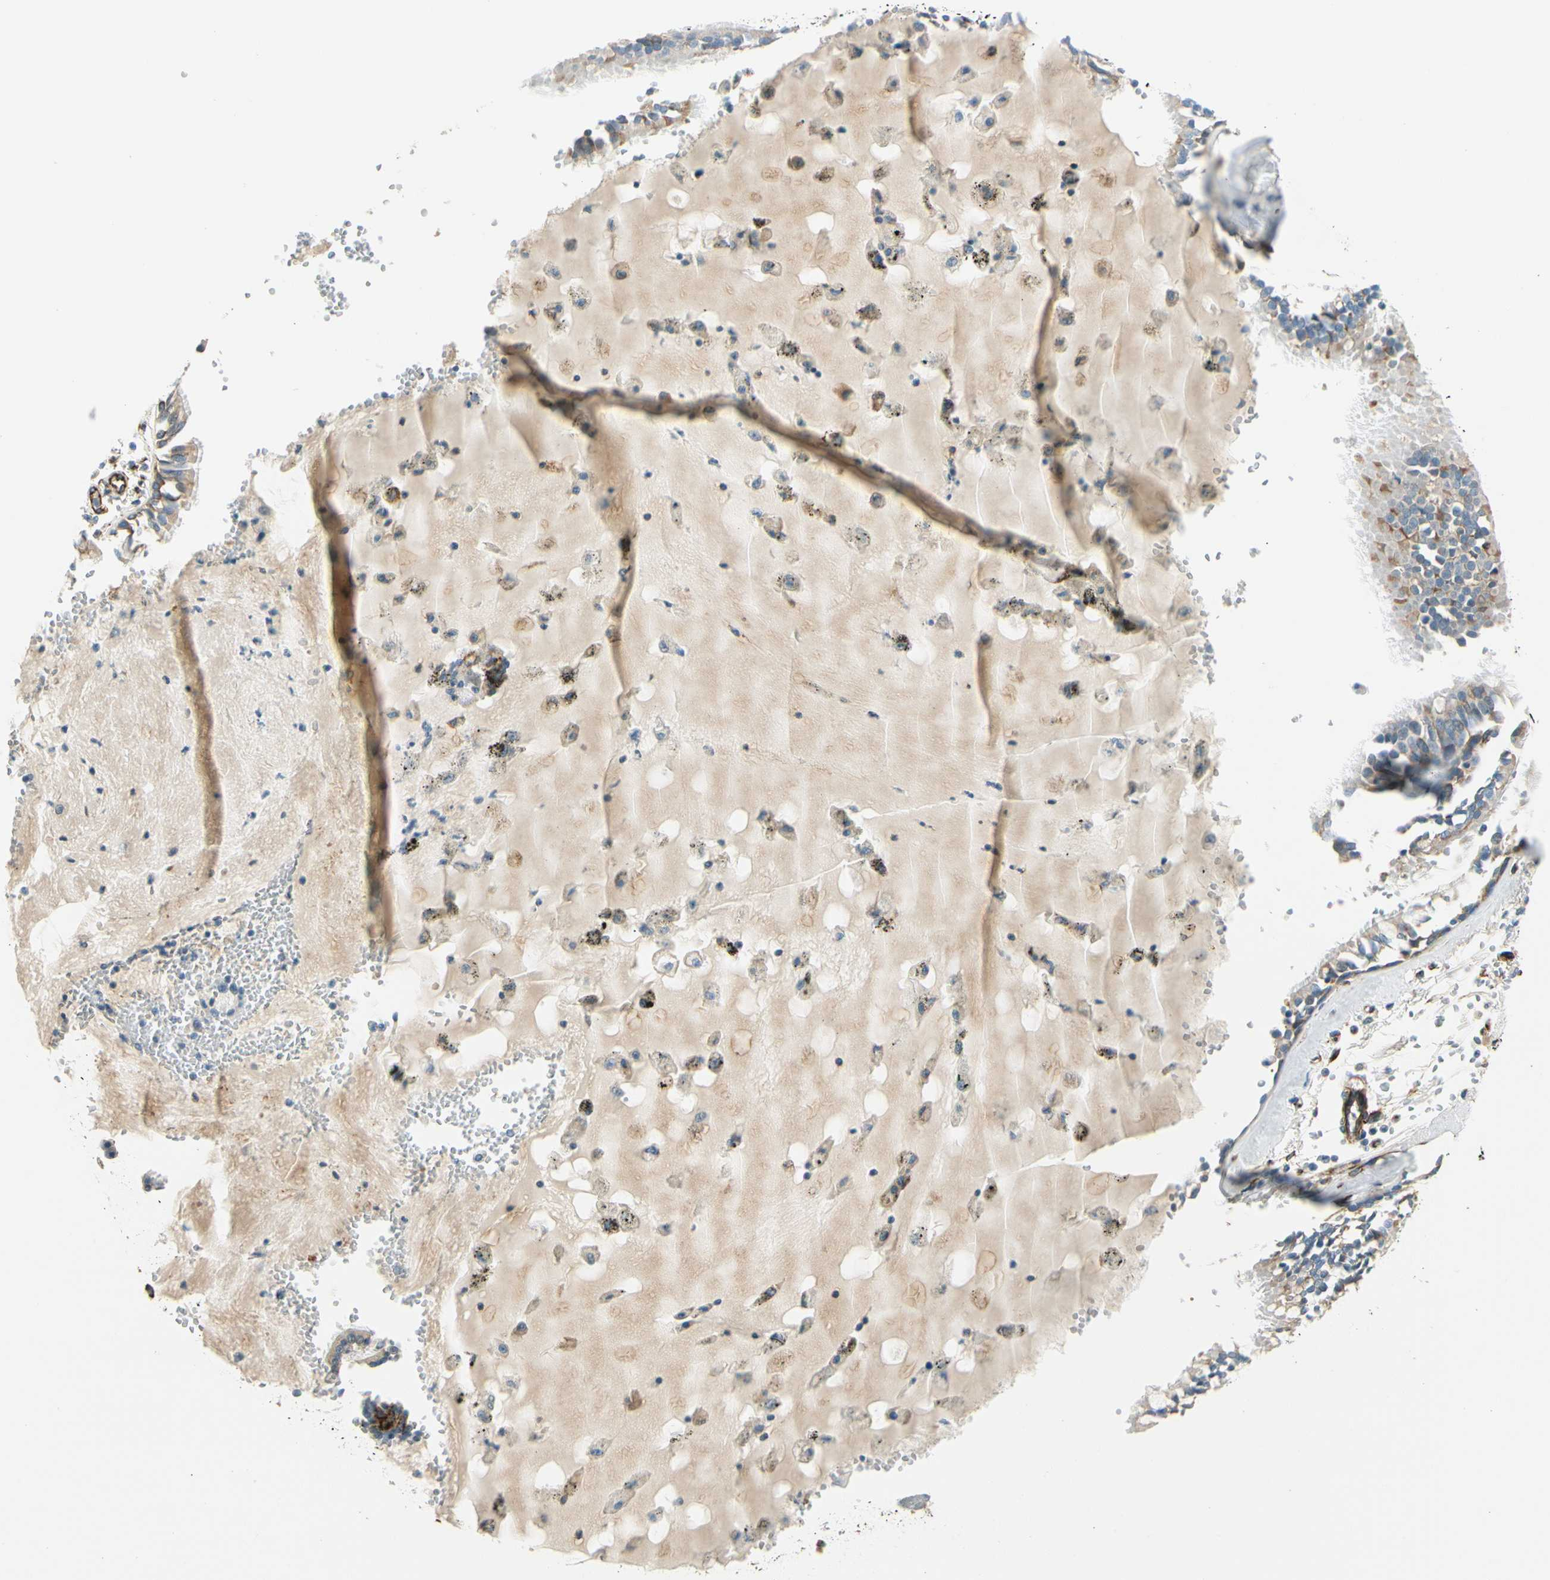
{"staining": {"intensity": "weak", "quantity": ">75%", "location": "cytoplasmic/membranous"}, "tissue": "bronchus", "cell_type": "Respiratory epithelial cells", "image_type": "normal", "snomed": [{"axis": "morphology", "description": "Normal tissue, NOS"}, {"axis": "topography", "description": "Bronchus"}], "caption": "Immunohistochemical staining of normal bronchus exhibits low levels of weak cytoplasmic/membranous expression in approximately >75% of respiratory epithelial cells.", "gene": "FKBP7", "patient": {"sex": "female", "age": 54}}